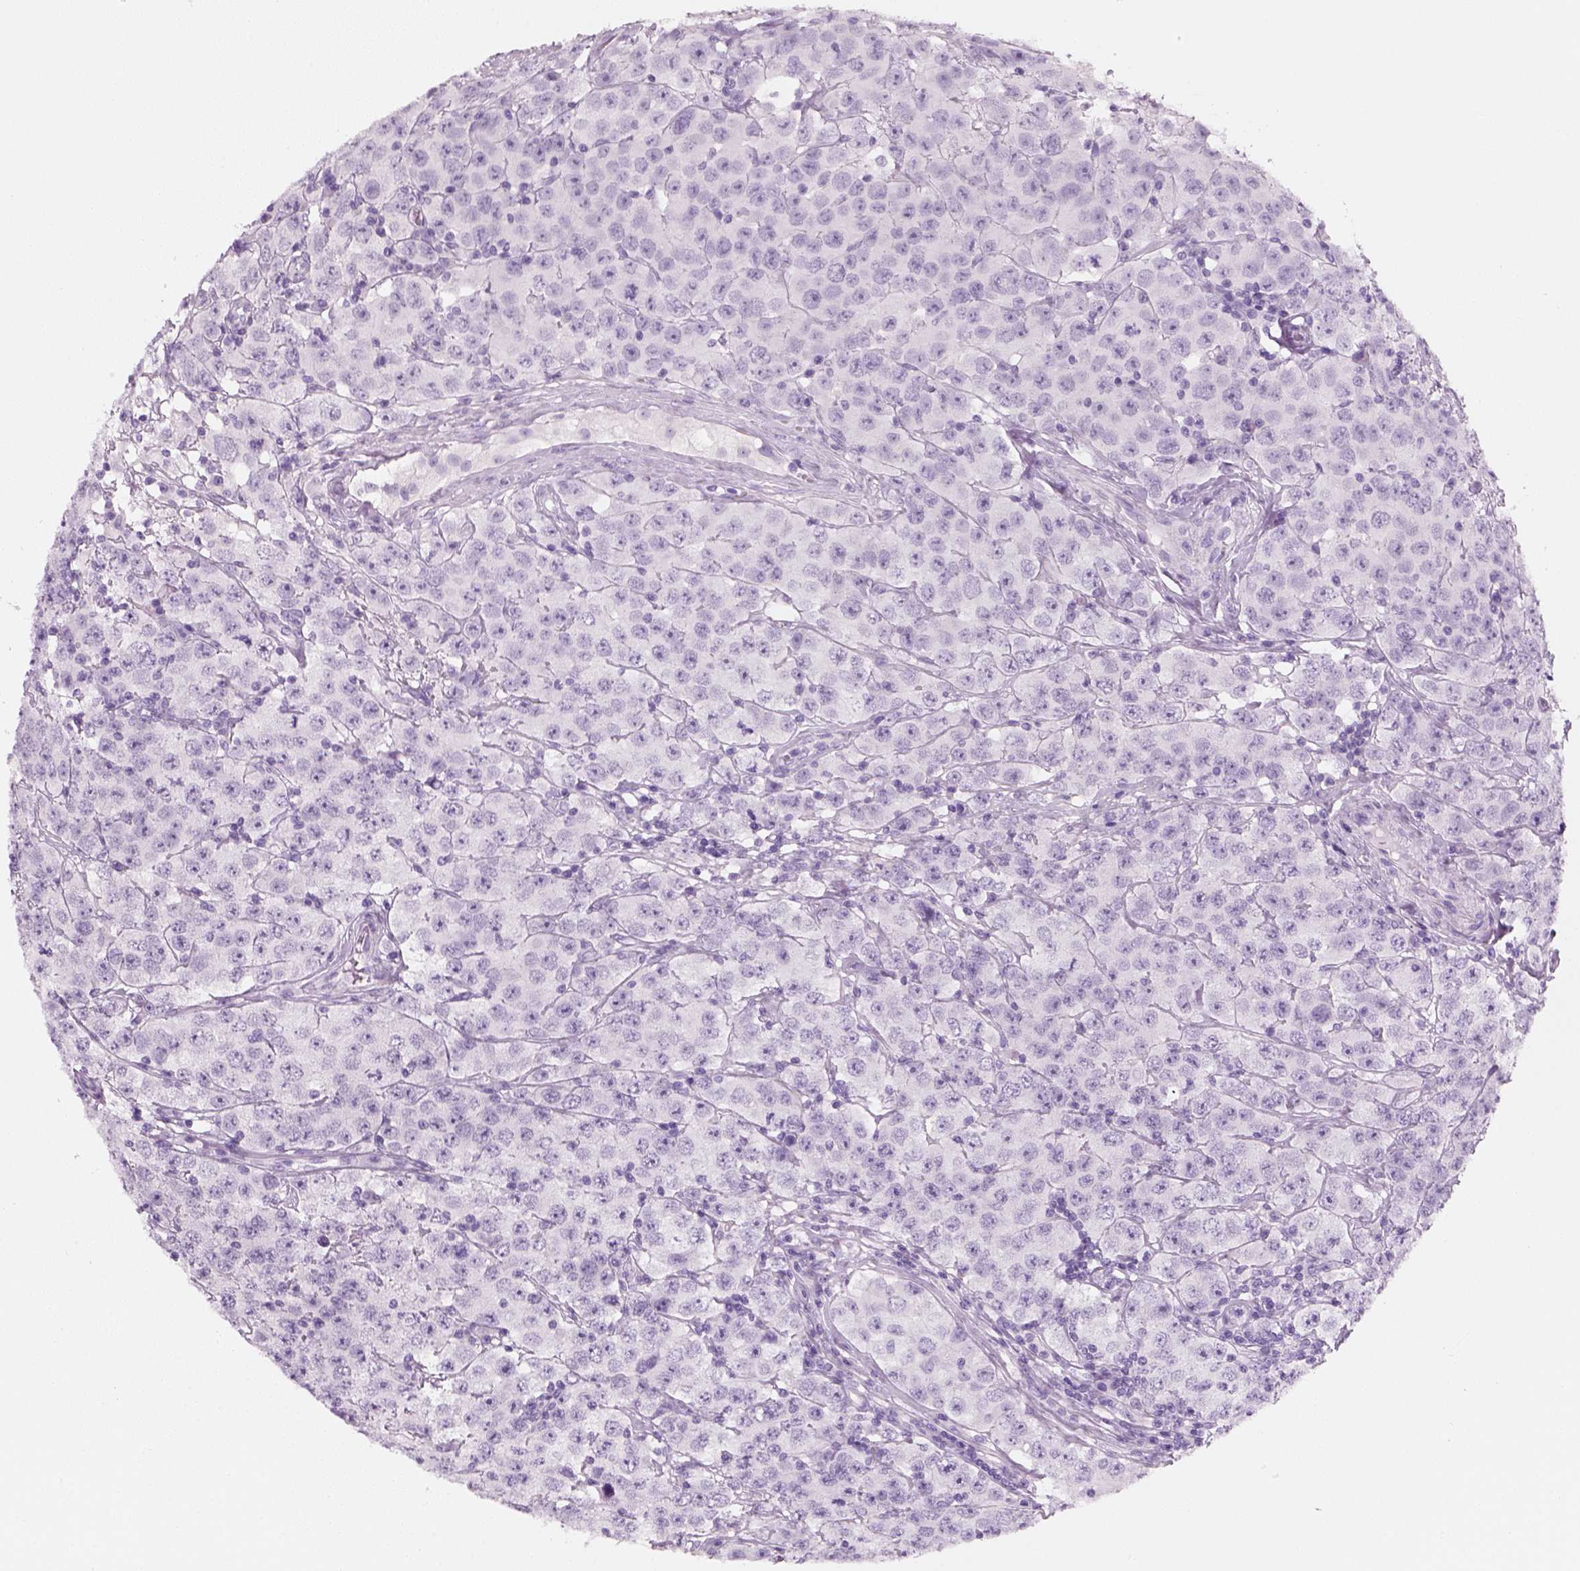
{"staining": {"intensity": "negative", "quantity": "none", "location": "none"}, "tissue": "testis cancer", "cell_type": "Tumor cells", "image_type": "cancer", "snomed": [{"axis": "morphology", "description": "Seminoma, NOS"}, {"axis": "topography", "description": "Testis"}], "caption": "DAB (3,3'-diaminobenzidine) immunohistochemical staining of human testis cancer exhibits no significant staining in tumor cells. (DAB immunohistochemistry visualized using brightfield microscopy, high magnification).", "gene": "KRTAP11-1", "patient": {"sex": "male", "age": 52}}